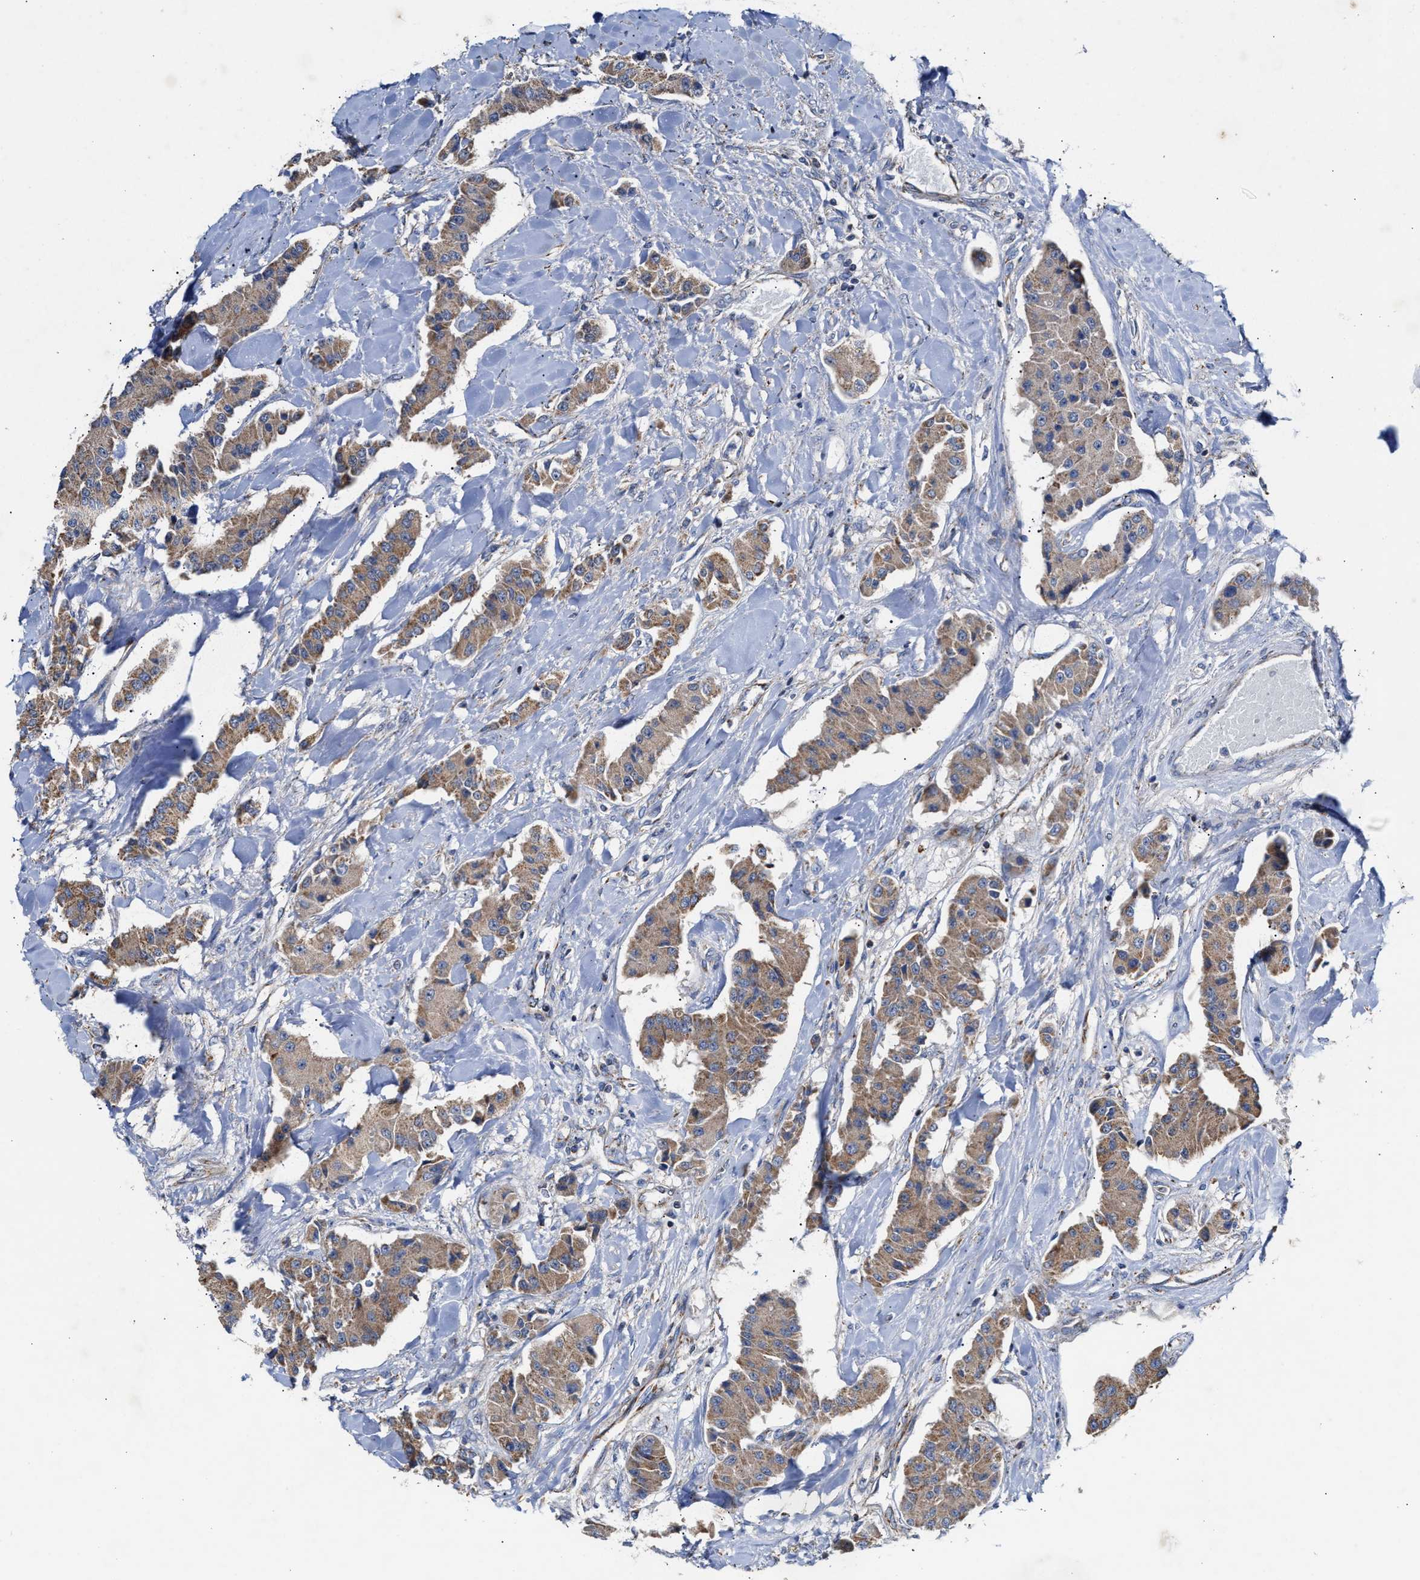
{"staining": {"intensity": "moderate", "quantity": ">75%", "location": "cytoplasmic/membranous"}, "tissue": "carcinoid", "cell_type": "Tumor cells", "image_type": "cancer", "snomed": [{"axis": "morphology", "description": "Carcinoid, malignant, NOS"}, {"axis": "topography", "description": "Pancreas"}], "caption": "A brown stain labels moderate cytoplasmic/membranous positivity of a protein in human carcinoid tumor cells.", "gene": "MECR", "patient": {"sex": "male", "age": 41}}